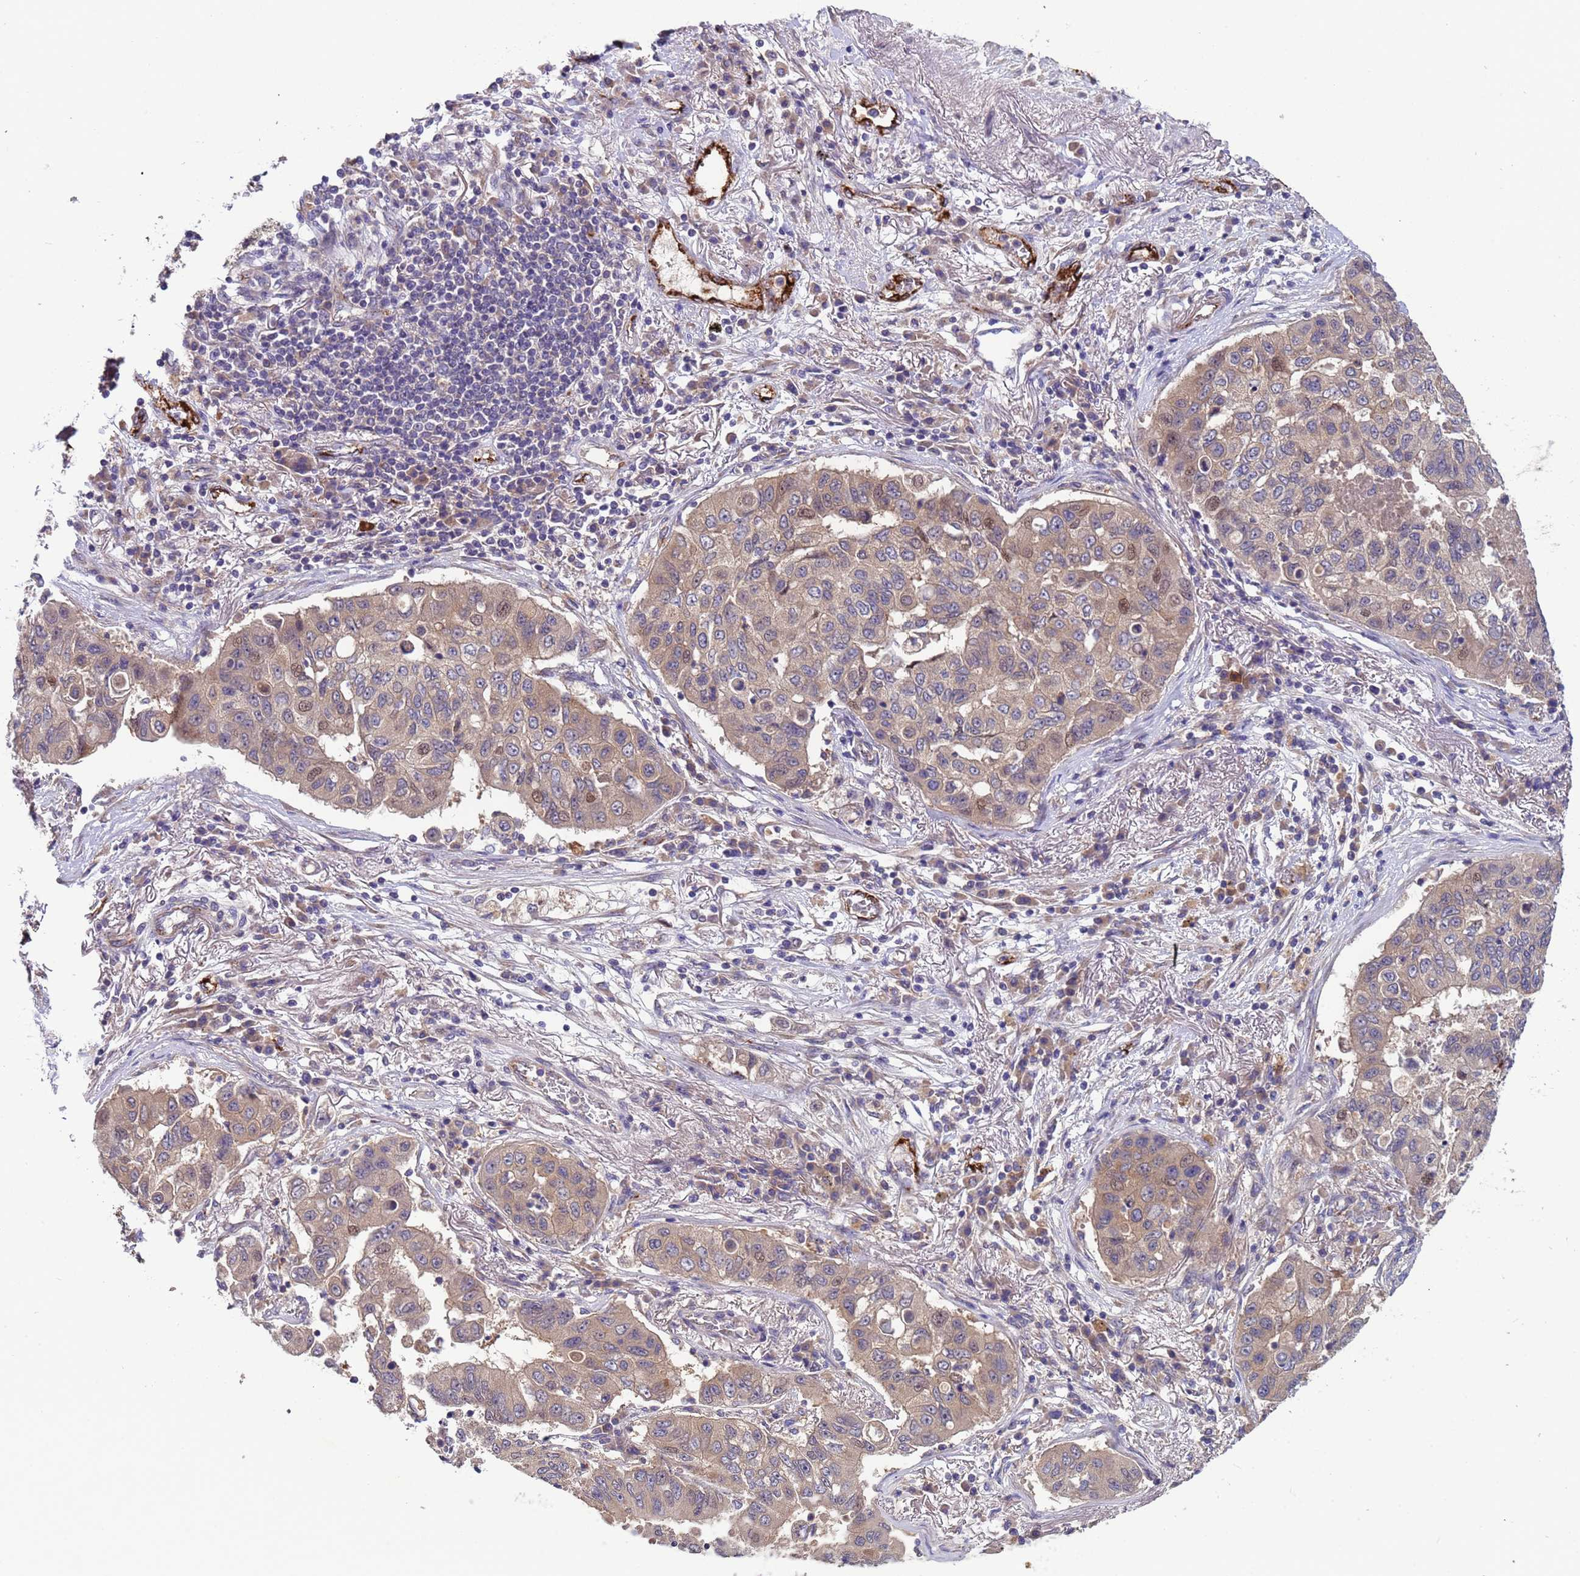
{"staining": {"intensity": "weak", "quantity": ">75%", "location": "cytoplasmic/membranous,nuclear"}, "tissue": "lung cancer", "cell_type": "Tumor cells", "image_type": "cancer", "snomed": [{"axis": "morphology", "description": "Squamous cell carcinoma, NOS"}, {"axis": "topography", "description": "Lung"}], "caption": "Immunohistochemical staining of human lung cancer (squamous cell carcinoma) exhibits weak cytoplasmic/membranous and nuclear protein positivity in about >75% of tumor cells. (Brightfield microscopy of DAB IHC at high magnification).", "gene": "ZNF248", "patient": {"sex": "male", "age": 74}}